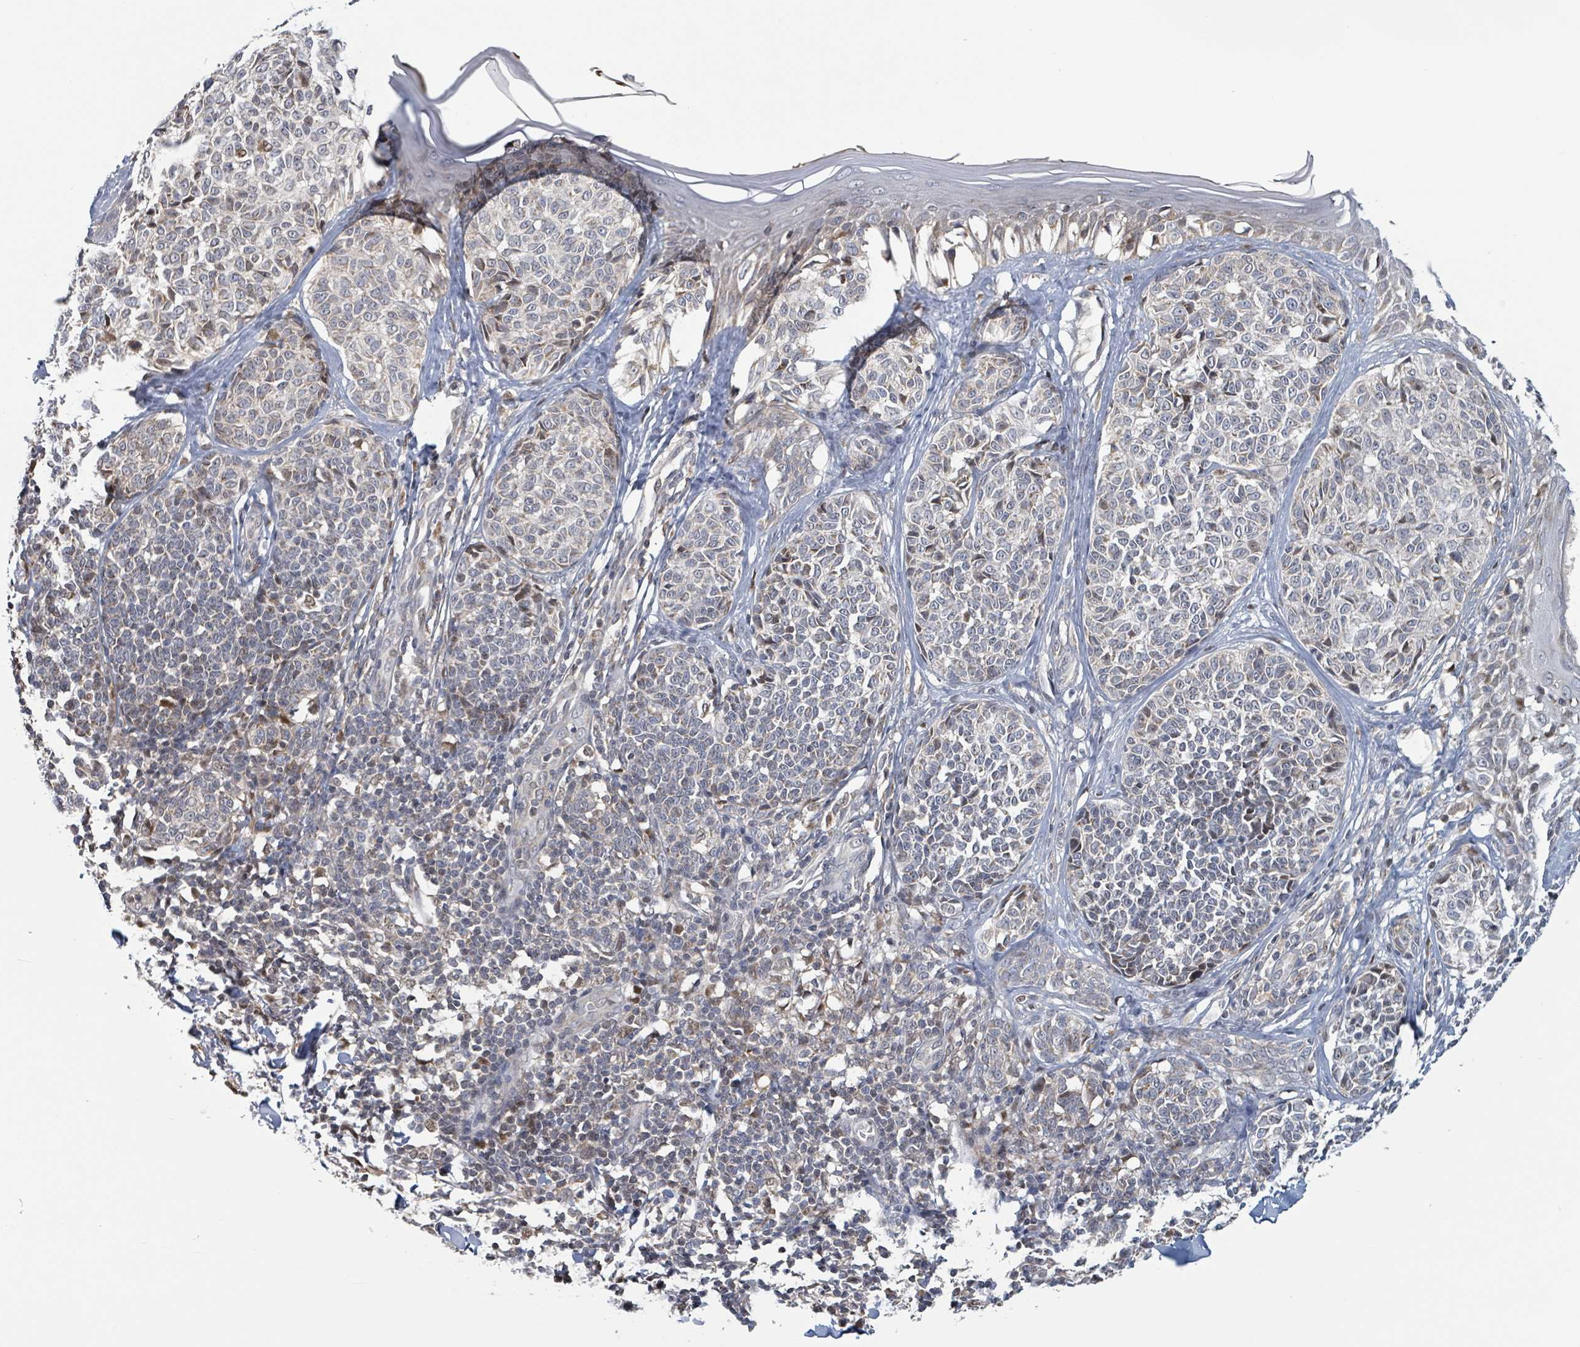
{"staining": {"intensity": "moderate", "quantity": "<25%", "location": "cytoplasmic/membranous"}, "tissue": "melanoma", "cell_type": "Tumor cells", "image_type": "cancer", "snomed": [{"axis": "morphology", "description": "Malignant melanoma, NOS"}, {"axis": "topography", "description": "Skin of upper extremity"}], "caption": "Human malignant melanoma stained with a brown dye exhibits moderate cytoplasmic/membranous positive positivity in about <25% of tumor cells.", "gene": "HIVEP1", "patient": {"sex": "male", "age": 40}}